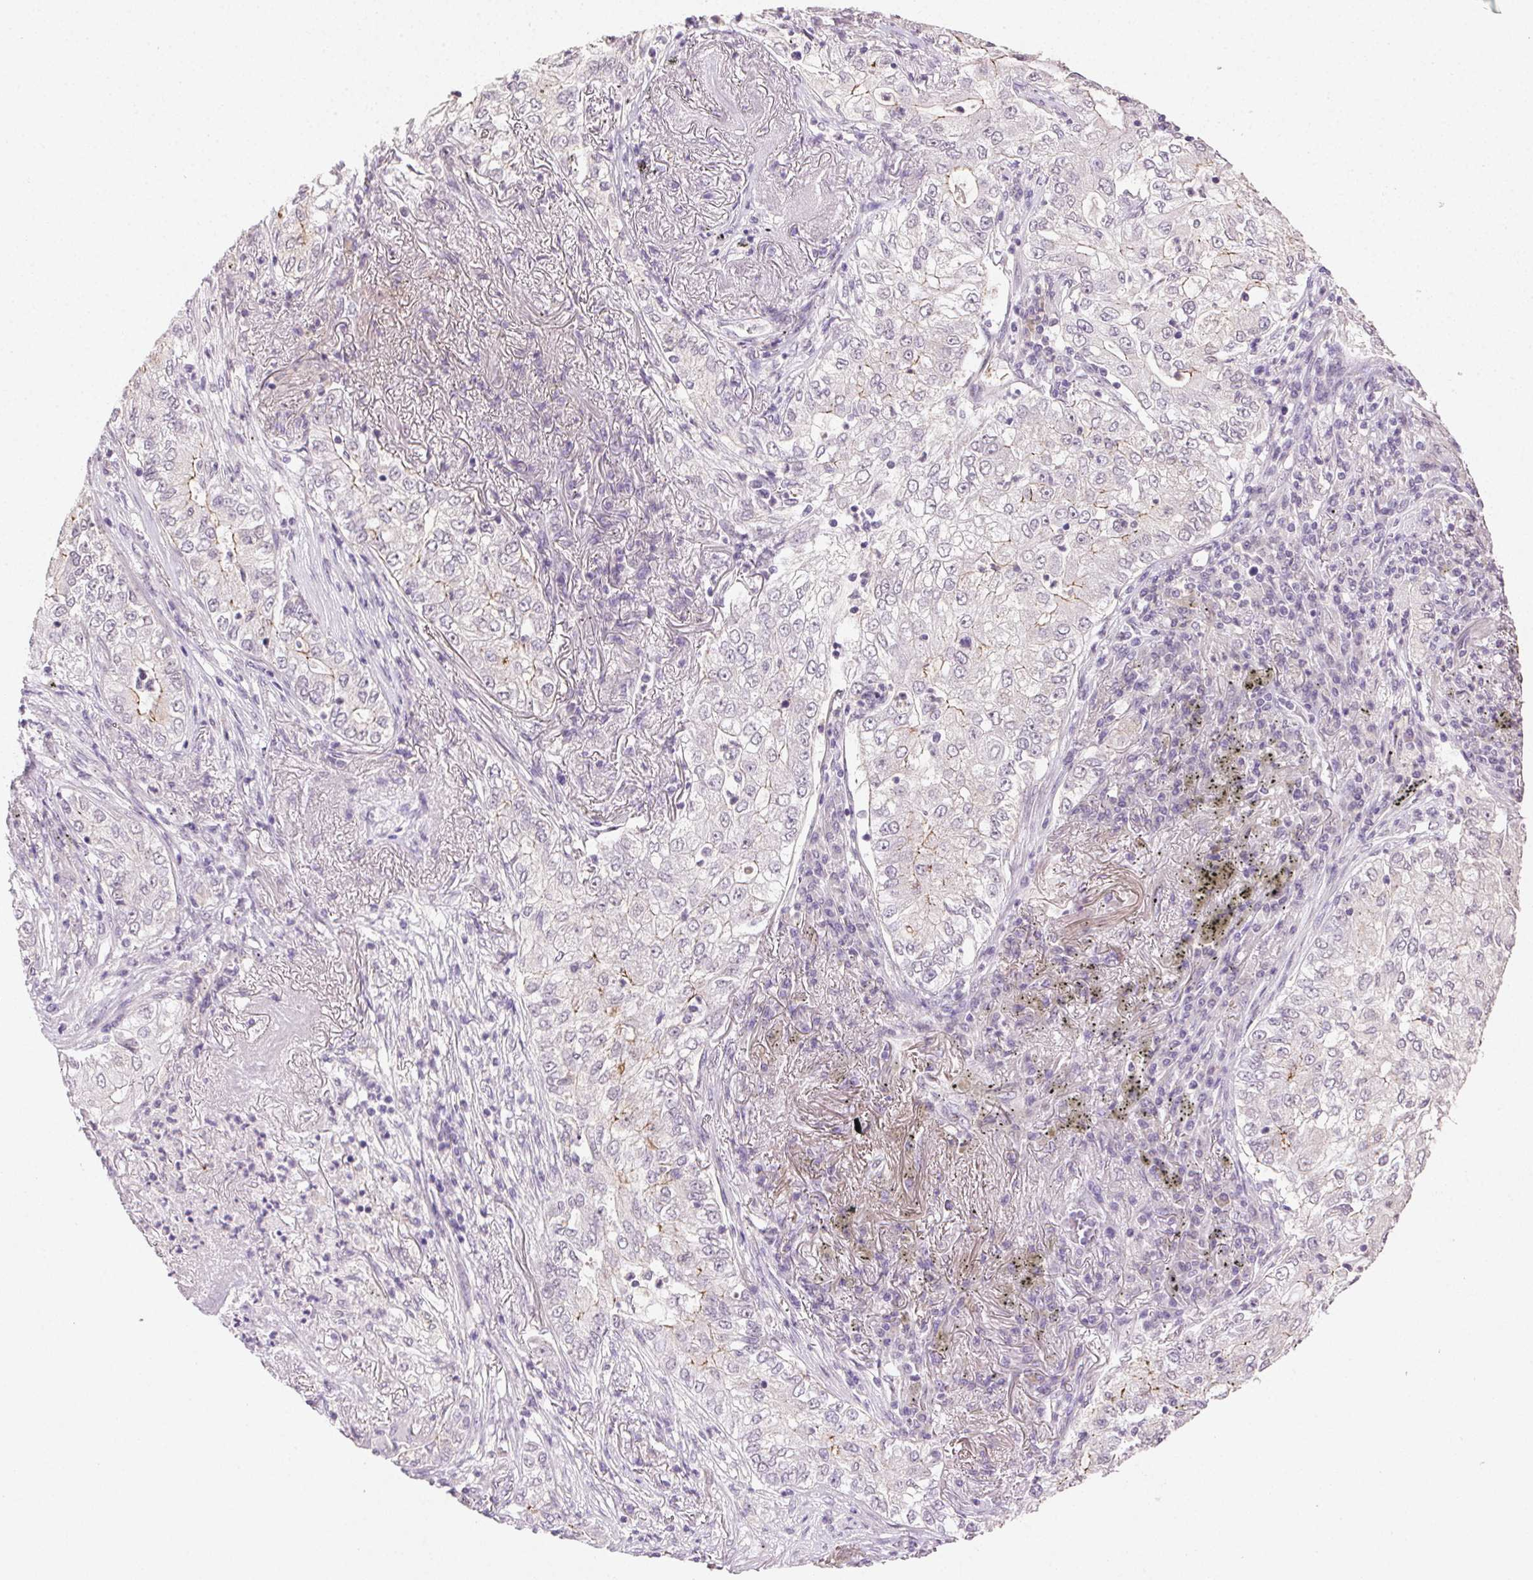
{"staining": {"intensity": "negative", "quantity": "none", "location": "none"}, "tissue": "lung cancer", "cell_type": "Tumor cells", "image_type": "cancer", "snomed": [{"axis": "morphology", "description": "Adenocarcinoma, NOS"}, {"axis": "topography", "description": "Lung"}], "caption": "Lung cancer stained for a protein using IHC demonstrates no expression tumor cells.", "gene": "CLDN10", "patient": {"sex": "female", "age": 73}}